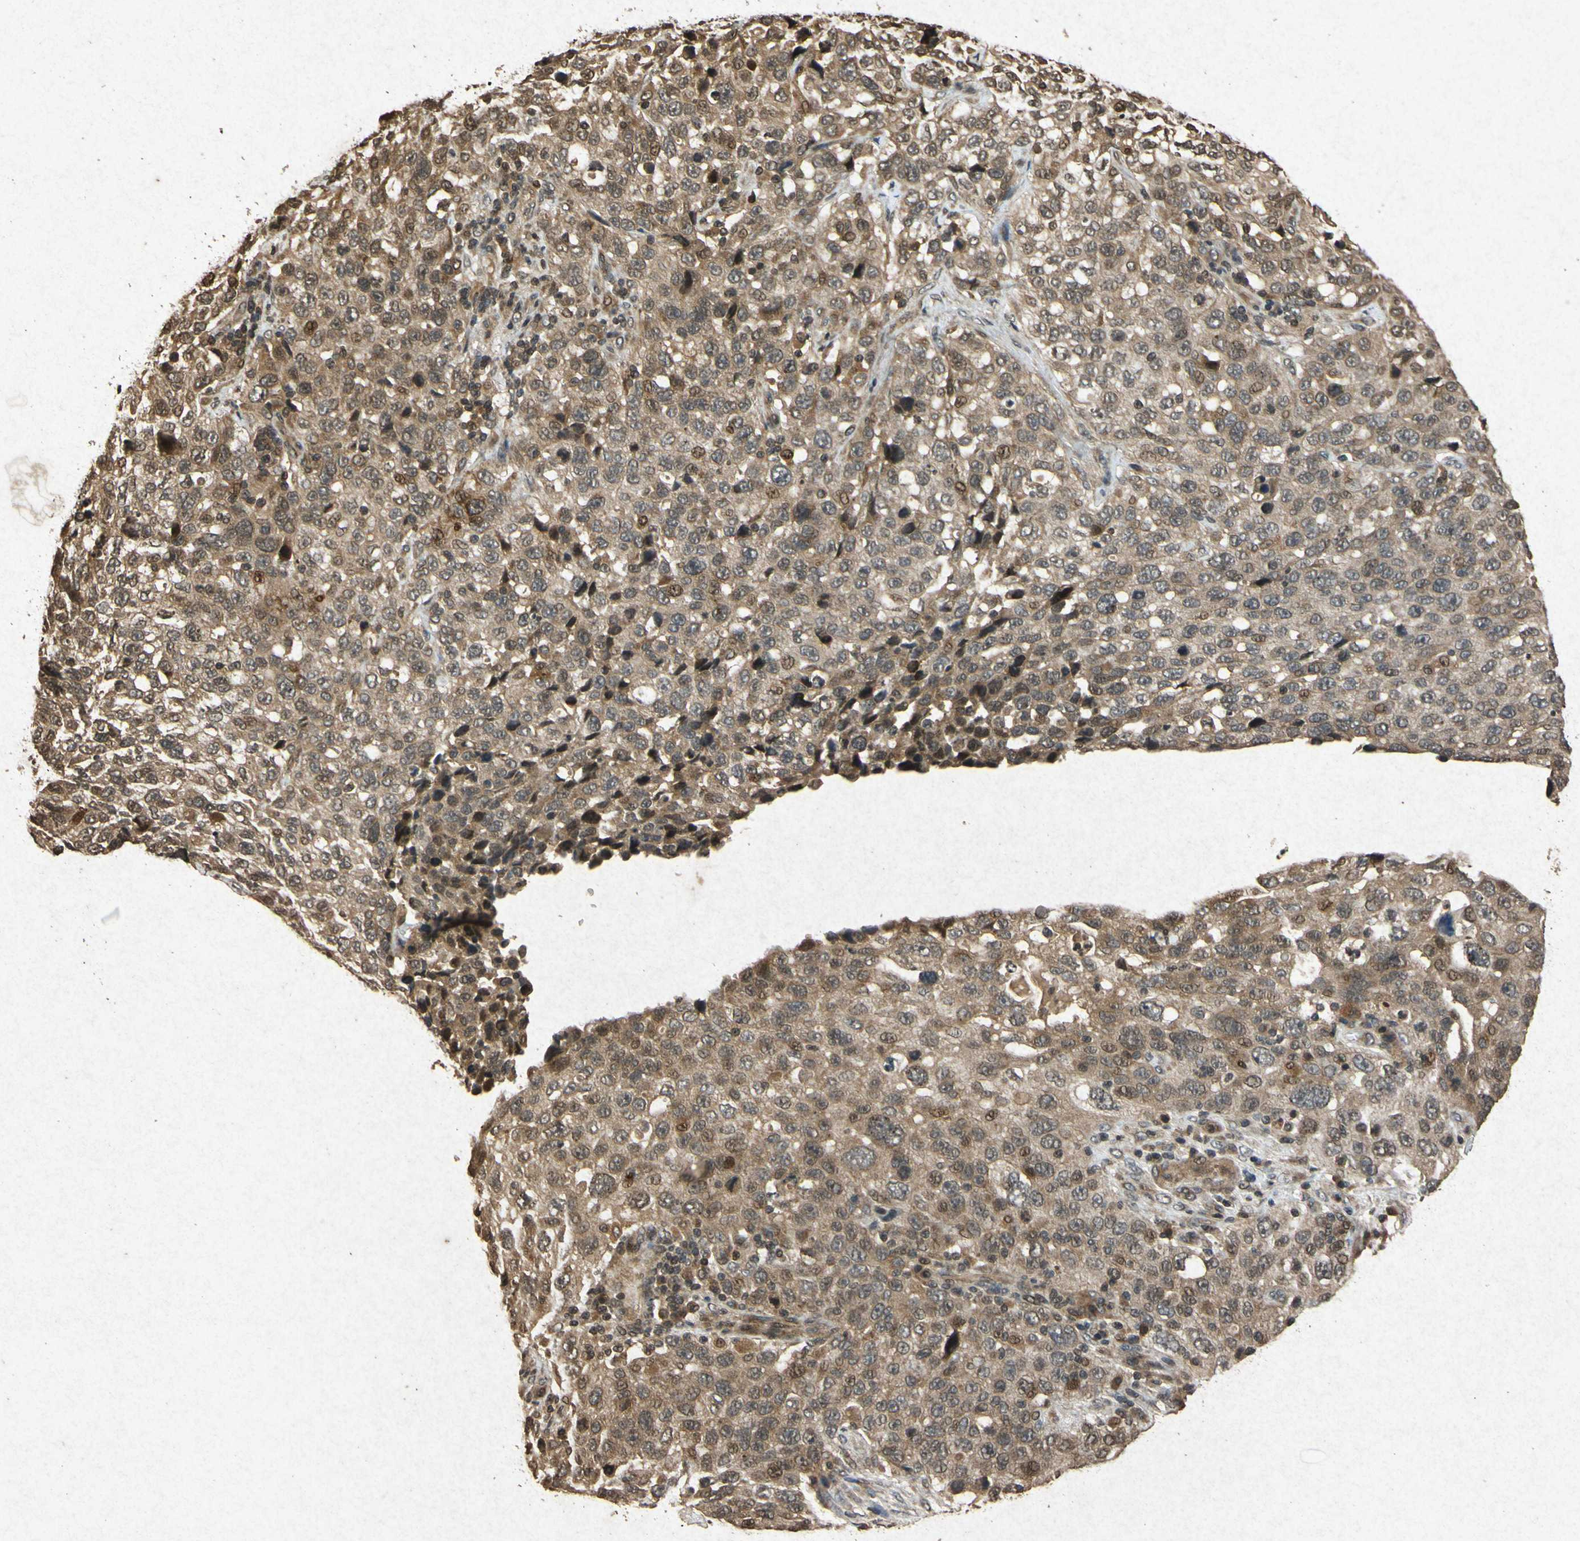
{"staining": {"intensity": "moderate", "quantity": ">75%", "location": "cytoplasmic/membranous,nuclear"}, "tissue": "stomach cancer", "cell_type": "Tumor cells", "image_type": "cancer", "snomed": [{"axis": "morphology", "description": "Normal tissue, NOS"}, {"axis": "morphology", "description": "Adenocarcinoma, NOS"}, {"axis": "topography", "description": "Stomach"}], "caption": "Protein analysis of stomach cancer (adenocarcinoma) tissue demonstrates moderate cytoplasmic/membranous and nuclear expression in about >75% of tumor cells. (brown staining indicates protein expression, while blue staining denotes nuclei).", "gene": "ATP6V1H", "patient": {"sex": "male", "age": 48}}